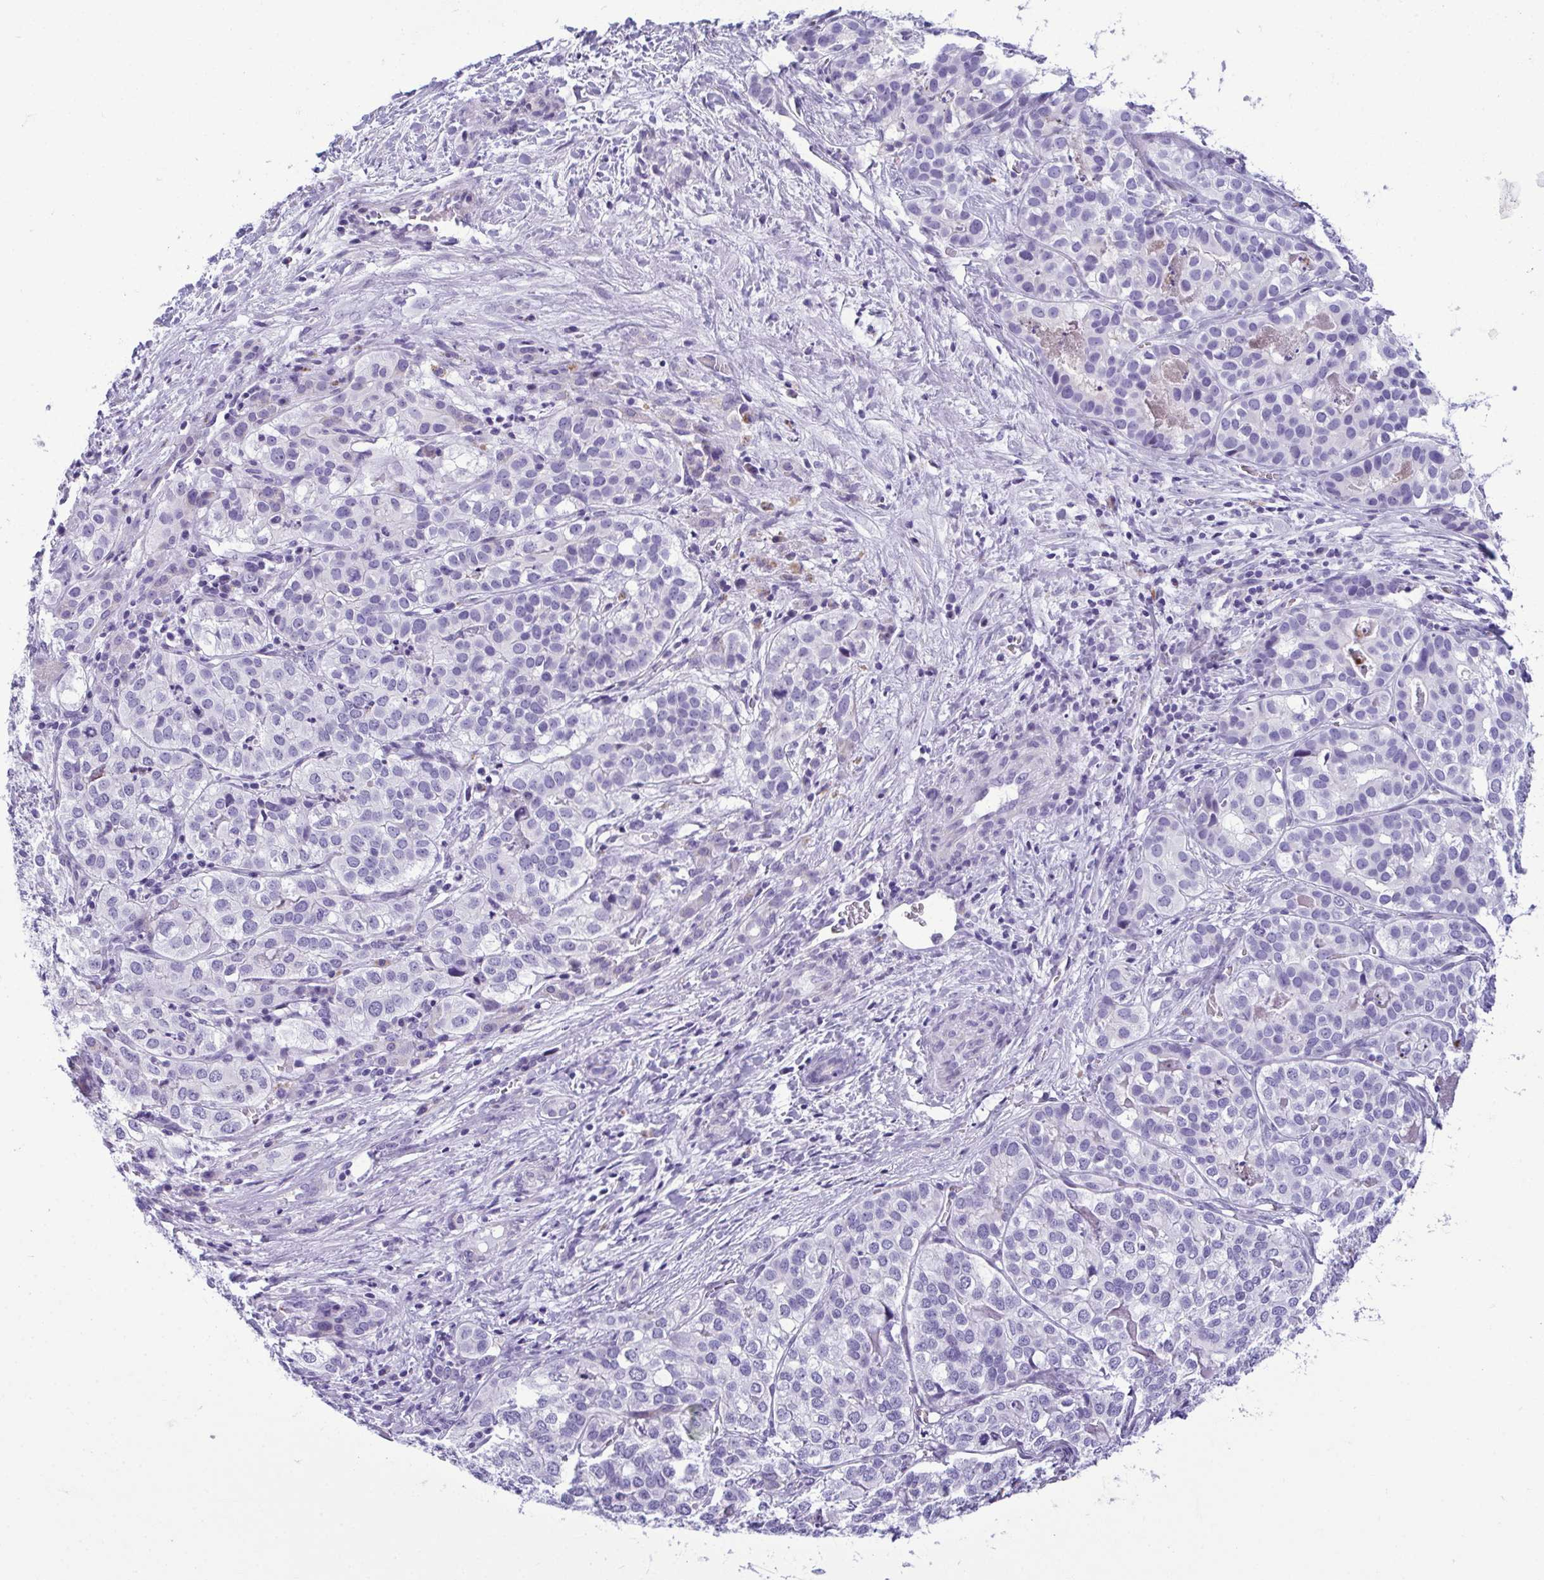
{"staining": {"intensity": "negative", "quantity": "none", "location": "none"}, "tissue": "liver cancer", "cell_type": "Tumor cells", "image_type": "cancer", "snomed": [{"axis": "morphology", "description": "Cholangiocarcinoma"}, {"axis": "topography", "description": "Liver"}], "caption": "The image exhibits no staining of tumor cells in cholangiocarcinoma (liver).", "gene": "SERPINI1", "patient": {"sex": "male", "age": 56}}